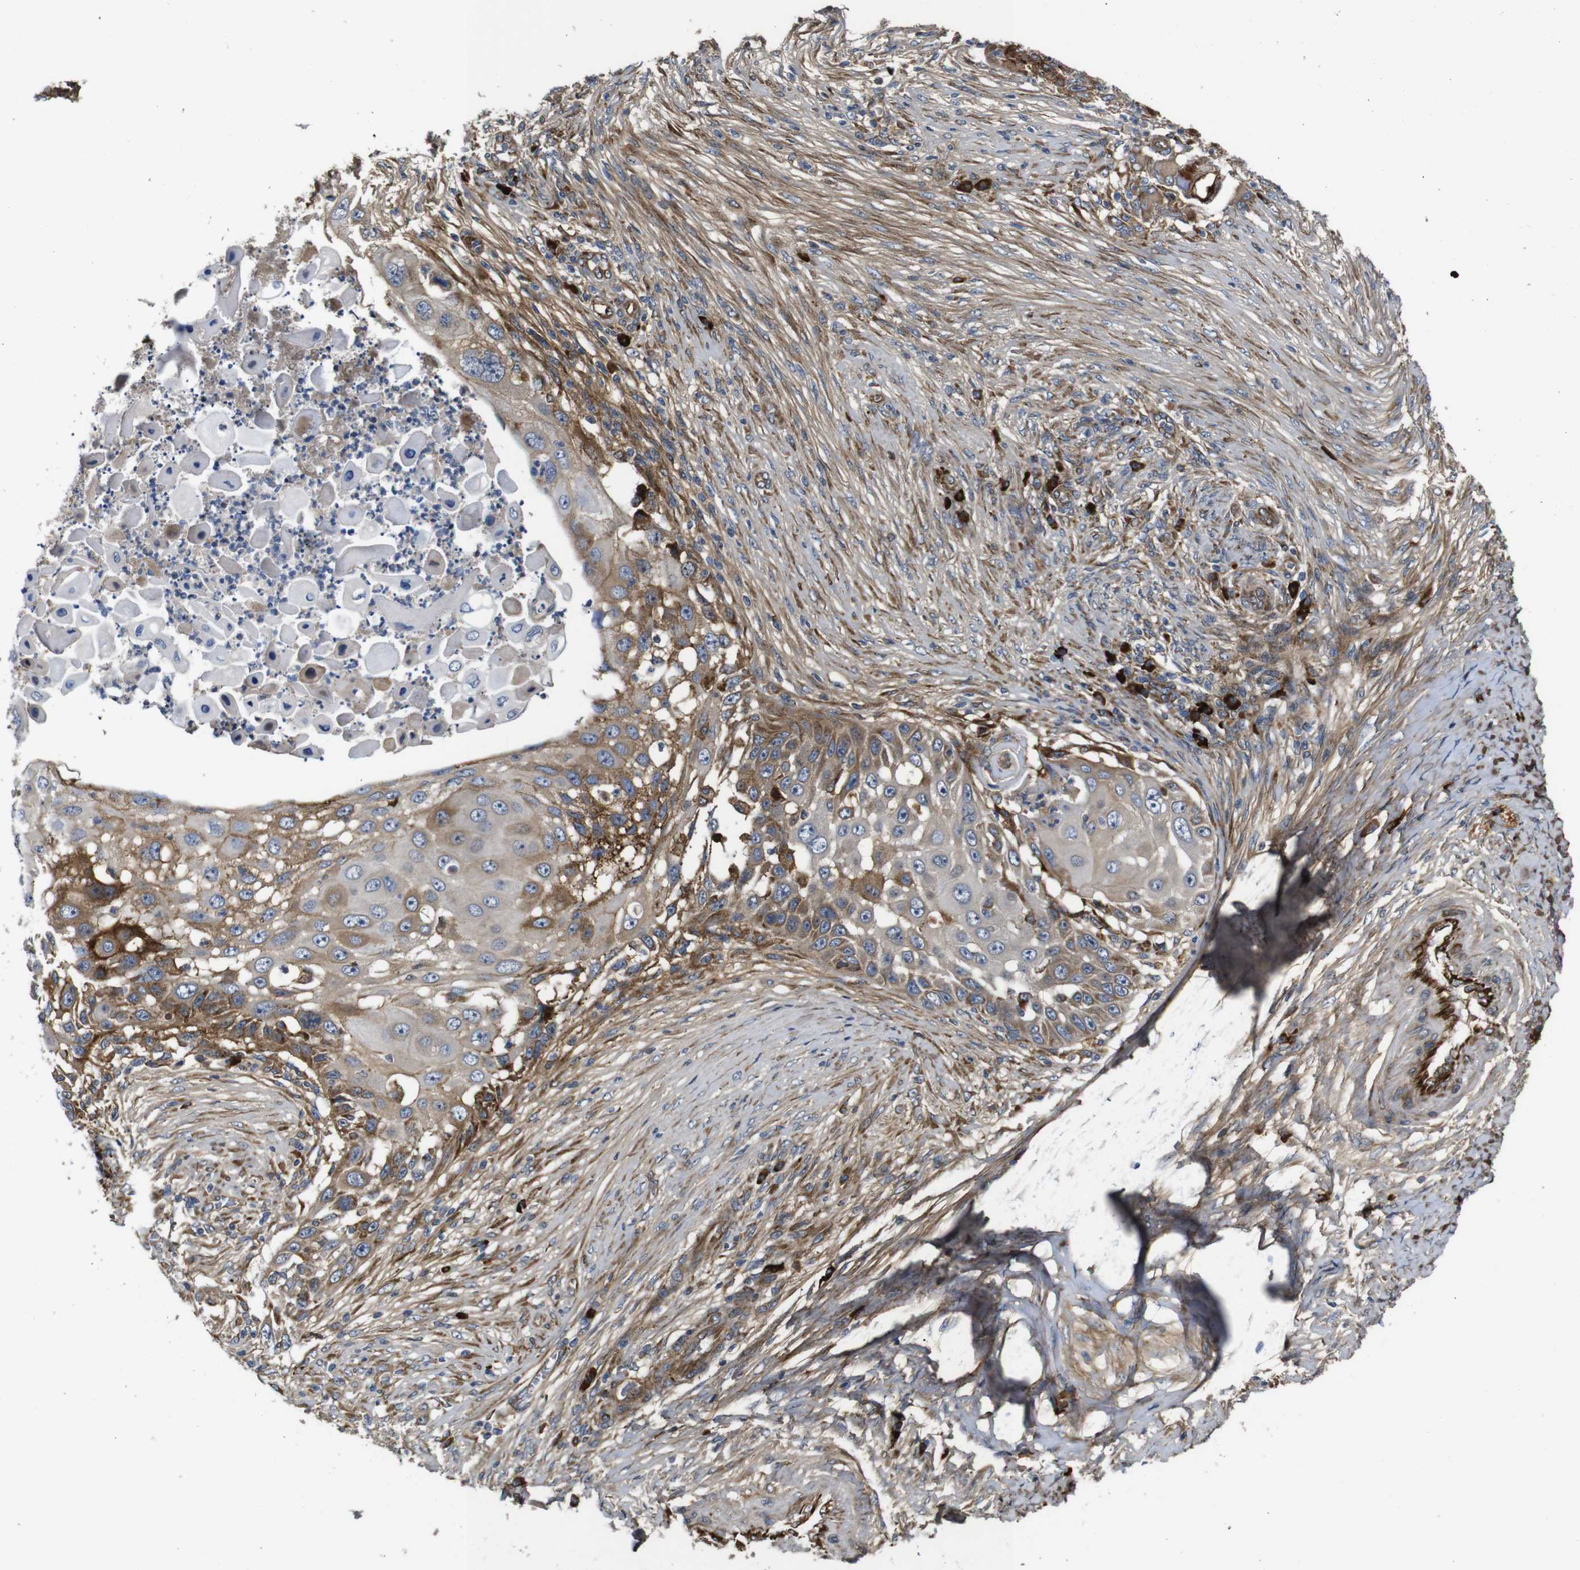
{"staining": {"intensity": "moderate", "quantity": ">75%", "location": "cytoplasmic/membranous"}, "tissue": "skin cancer", "cell_type": "Tumor cells", "image_type": "cancer", "snomed": [{"axis": "morphology", "description": "Squamous cell carcinoma, NOS"}, {"axis": "topography", "description": "Skin"}], "caption": "Protein staining of skin squamous cell carcinoma tissue reveals moderate cytoplasmic/membranous positivity in about >75% of tumor cells.", "gene": "UBE2G2", "patient": {"sex": "female", "age": 44}}